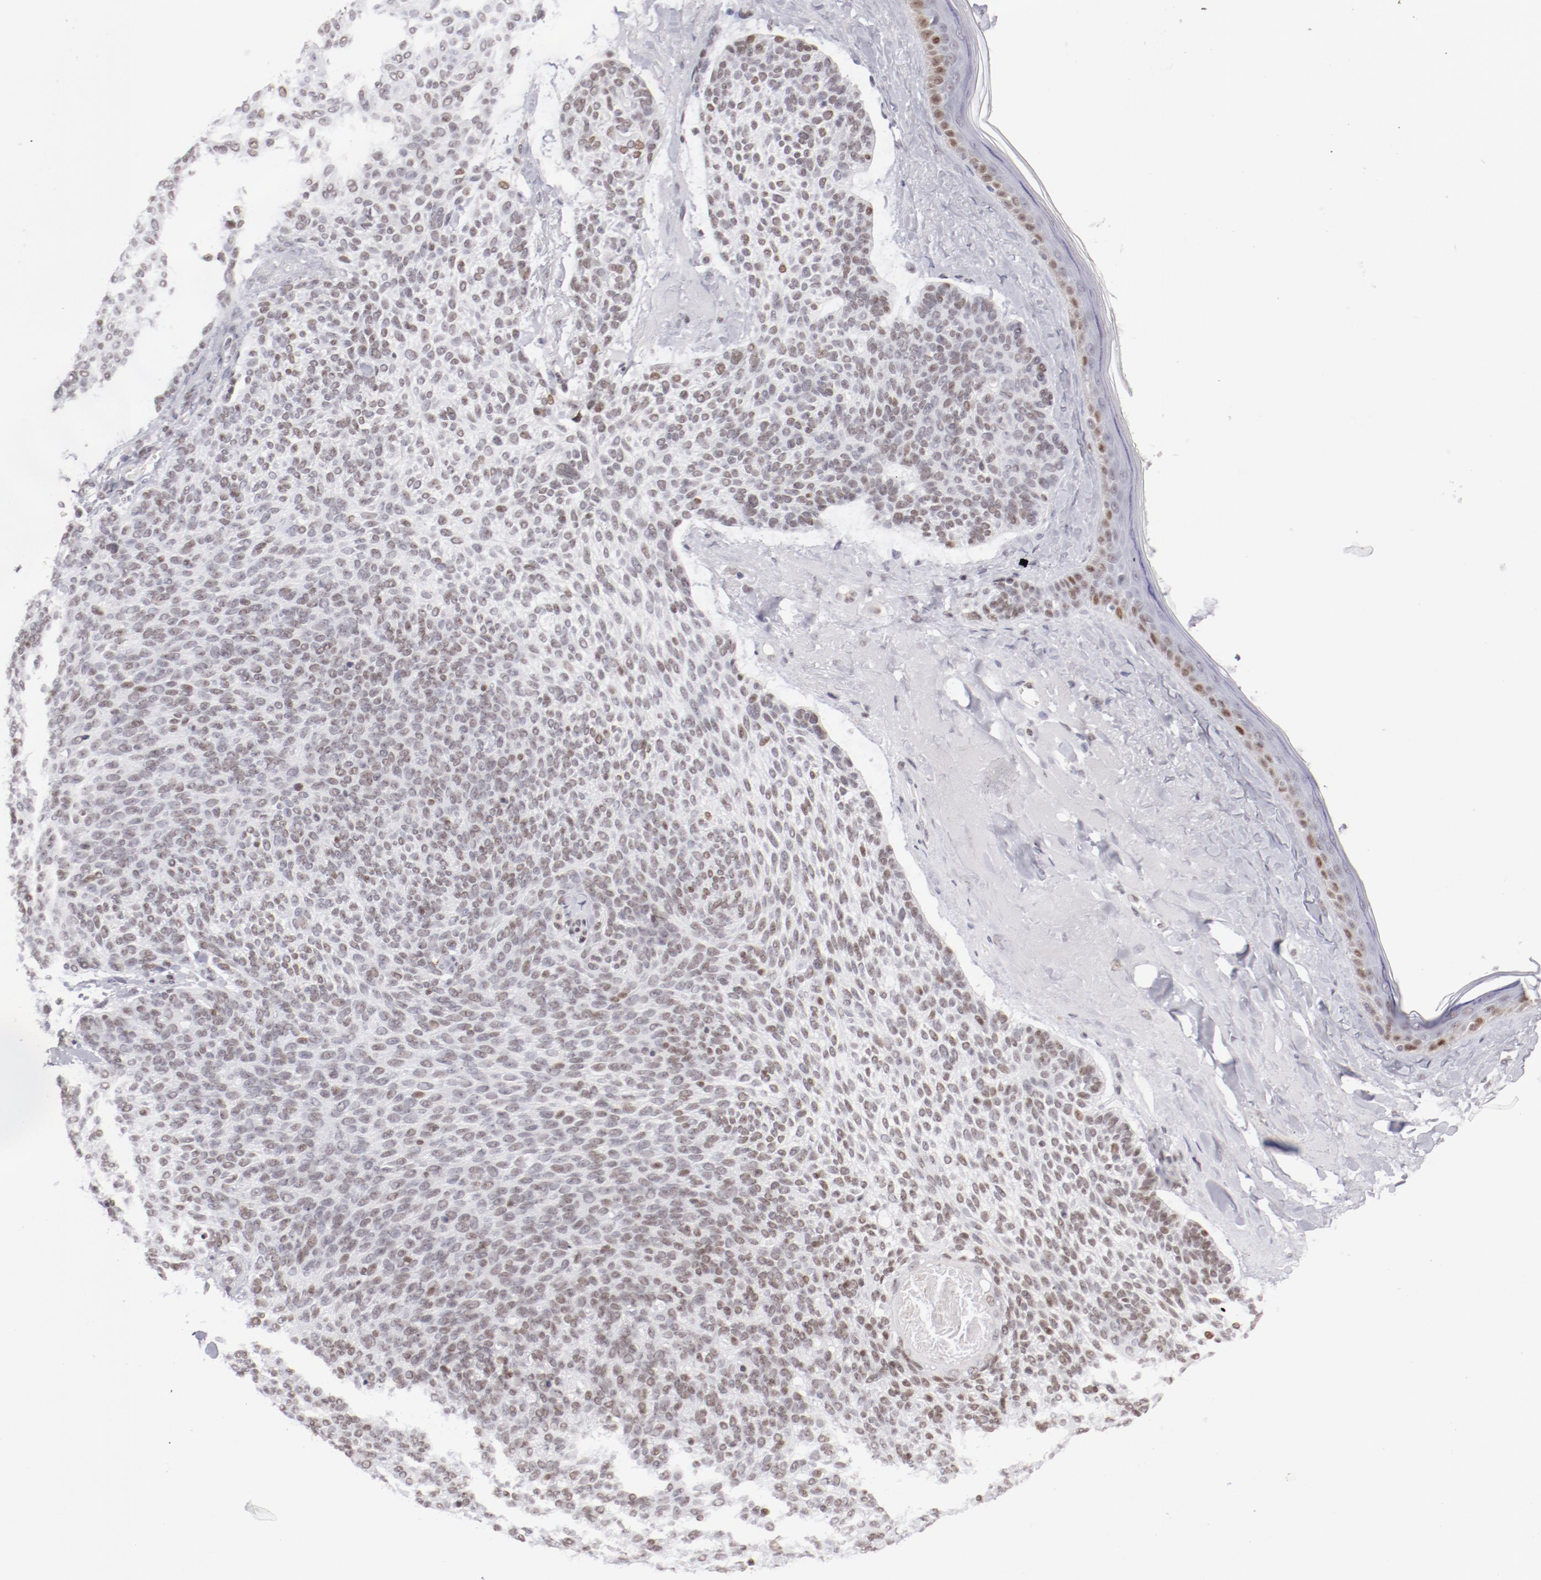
{"staining": {"intensity": "weak", "quantity": ">75%", "location": "nuclear"}, "tissue": "skin cancer", "cell_type": "Tumor cells", "image_type": "cancer", "snomed": [{"axis": "morphology", "description": "Normal tissue, NOS"}, {"axis": "morphology", "description": "Basal cell carcinoma"}, {"axis": "topography", "description": "Skin"}], "caption": "An IHC histopathology image of tumor tissue is shown. Protein staining in brown highlights weak nuclear positivity in skin basal cell carcinoma within tumor cells.", "gene": "TFAP4", "patient": {"sex": "female", "age": 70}}